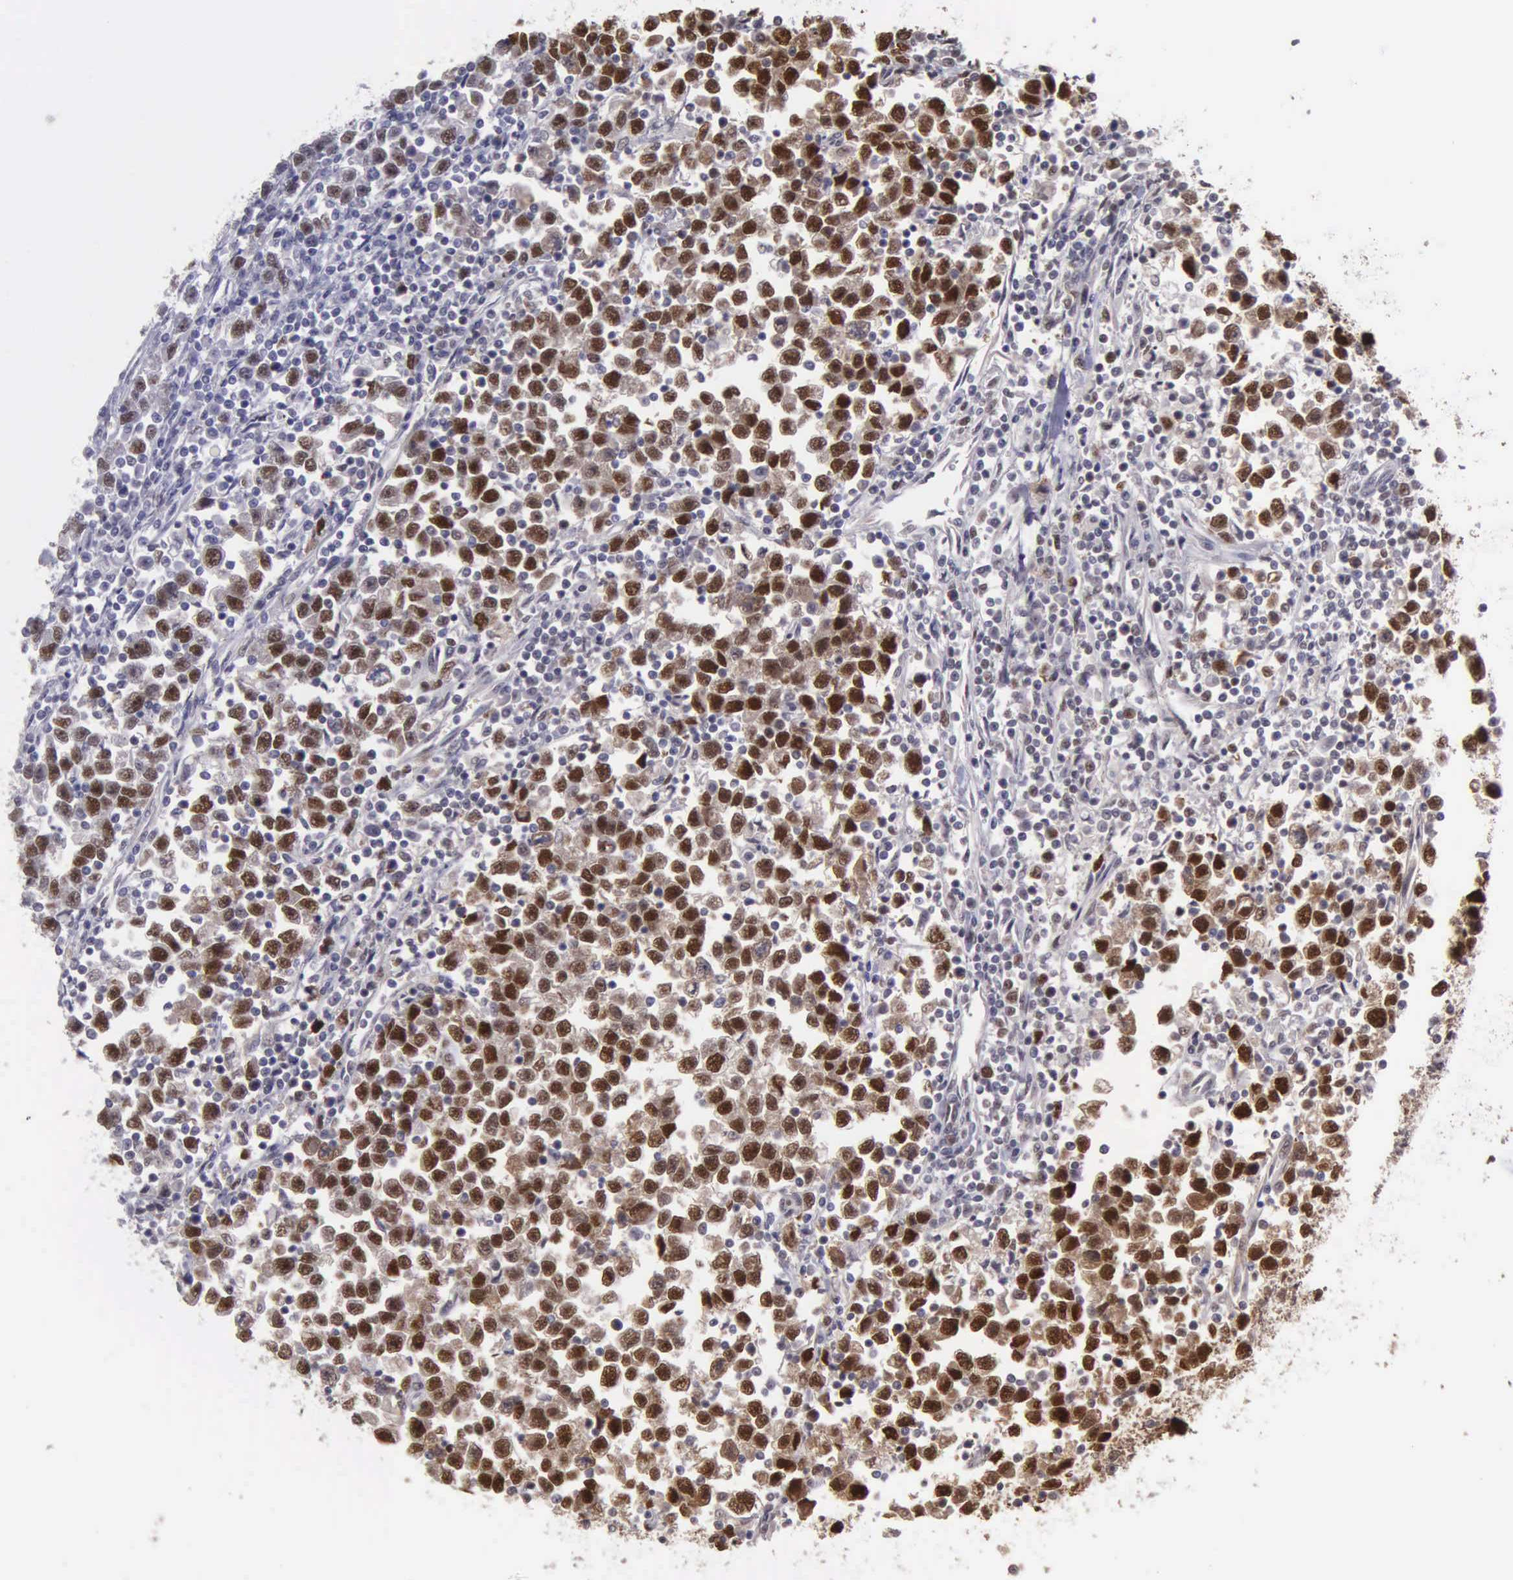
{"staining": {"intensity": "strong", "quantity": ">75%", "location": "cytoplasmic/membranous,nuclear"}, "tissue": "testis cancer", "cell_type": "Tumor cells", "image_type": "cancer", "snomed": [{"axis": "morphology", "description": "Seminoma, NOS"}, {"axis": "topography", "description": "Testis"}], "caption": "About >75% of tumor cells in testis seminoma show strong cytoplasmic/membranous and nuclear protein staining as visualized by brown immunohistochemical staining.", "gene": "UBR7", "patient": {"sex": "male", "age": 43}}